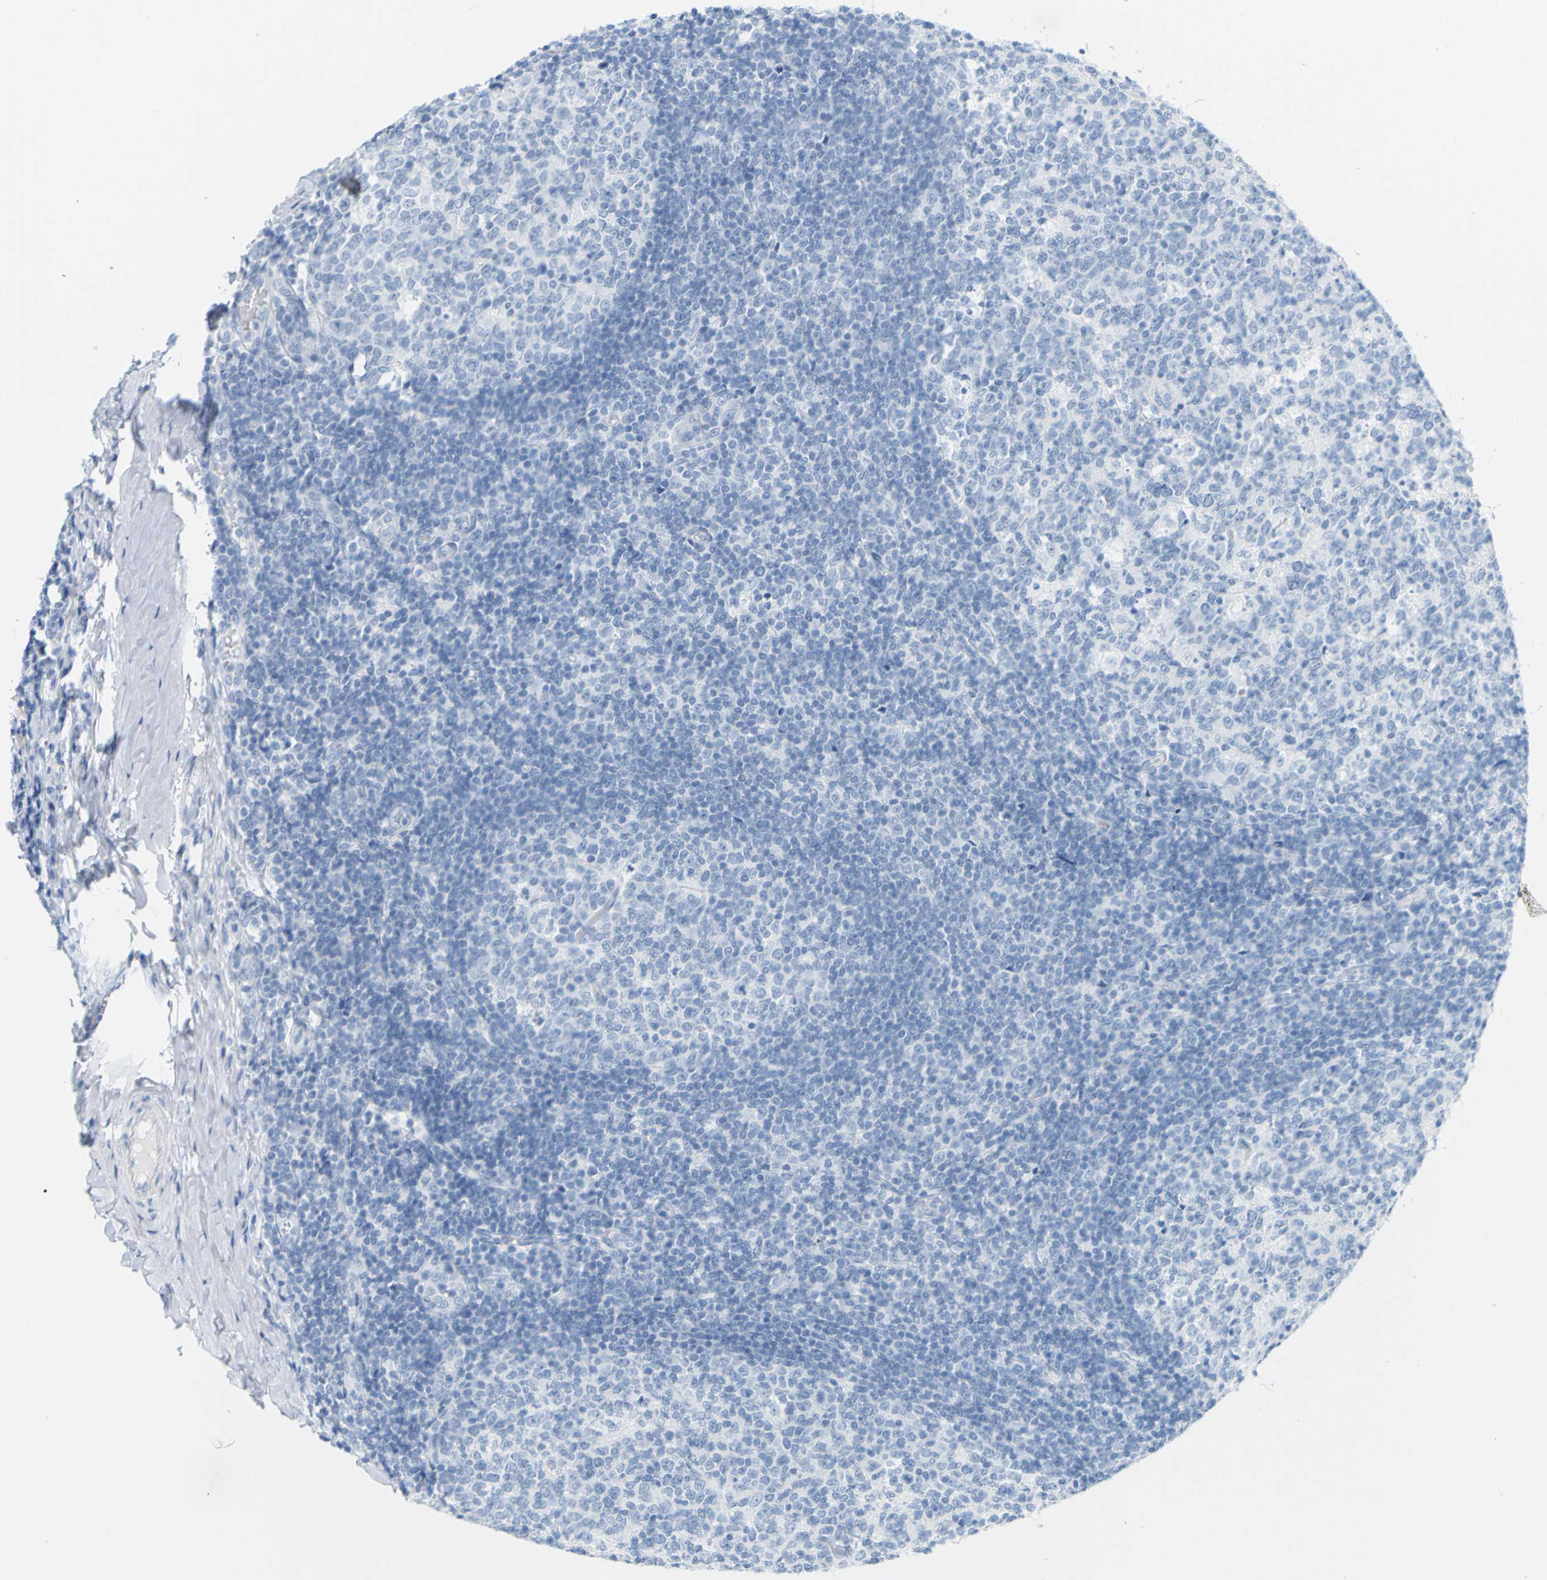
{"staining": {"intensity": "negative", "quantity": "none", "location": "none"}, "tissue": "tonsil", "cell_type": "Germinal center cells", "image_type": "normal", "snomed": [{"axis": "morphology", "description": "Normal tissue, NOS"}, {"axis": "topography", "description": "Tonsil"}], "caption": "IHC histopathology image of unremarkable tonsil stained for a protein (brown), which shows no positivity in germinal center cells. The staining is performed using DAB (3,3'-diaminobenzidine) brown chromogen with nuclei counter-stained in using hematoxylin.", "gene": "OPN1SW", "patient": {"sex": "female", "age": 19}}